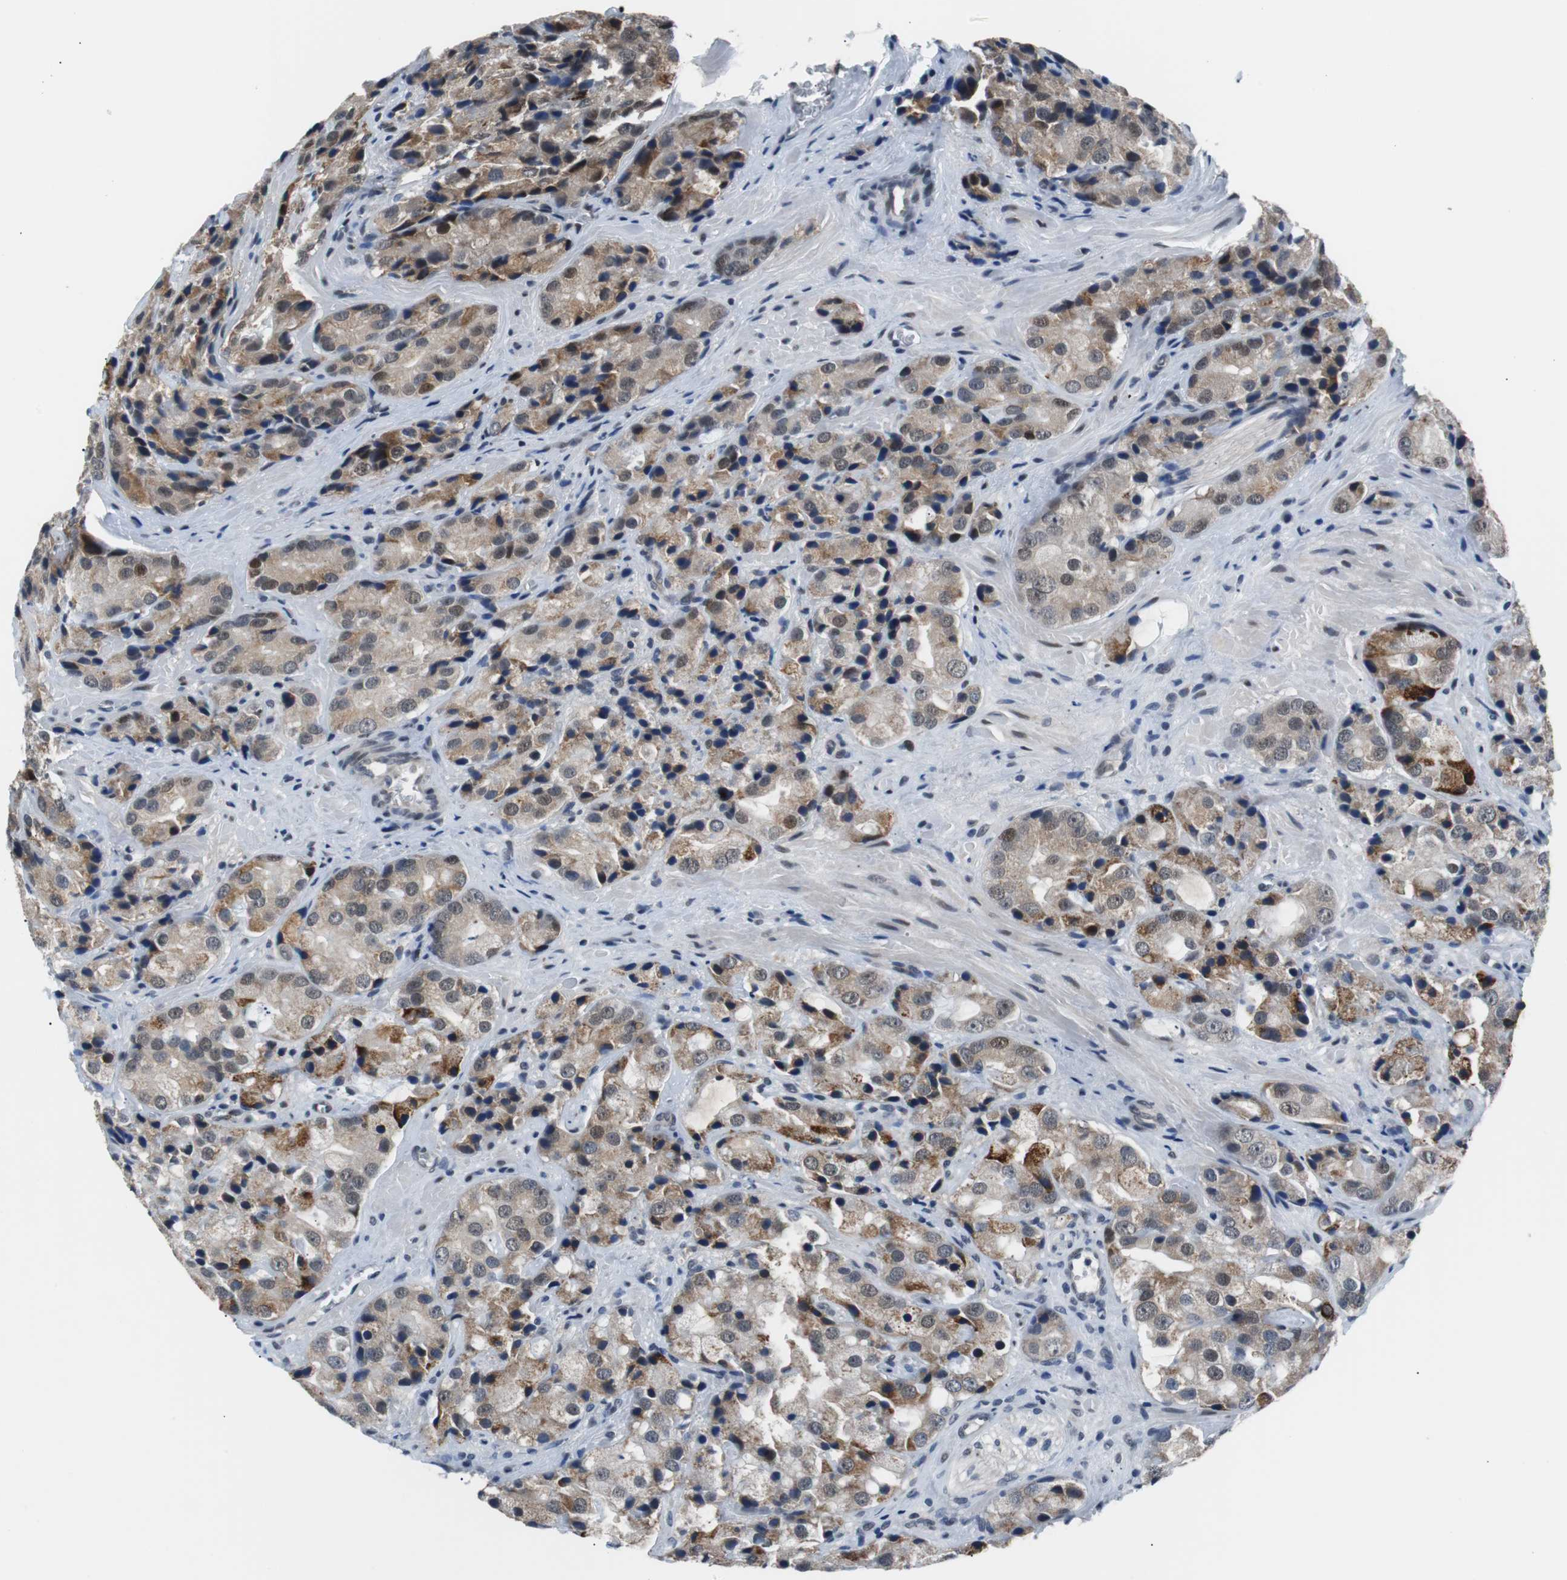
{"staining": {"intensity": "moderate", "quantity": "25%-75%", "location": "cytoplasmic/membranous,nuclear"}, "tissue": "prostate cancer", "cell_type": "Tumor cells", "image_type": "cancer", "snomed": [{"axis": "morphology", "description": "Adenocarcinoma, High grade"}, {"axis": "topography", "description": "Prostate"}], "caption": "High-grade adenocarcinoma (prostate) stained with a protein marker exhibits moderate staining in tumor cells.", "gene": "USP28", "patient": {"sex": "male", "age": 70}}